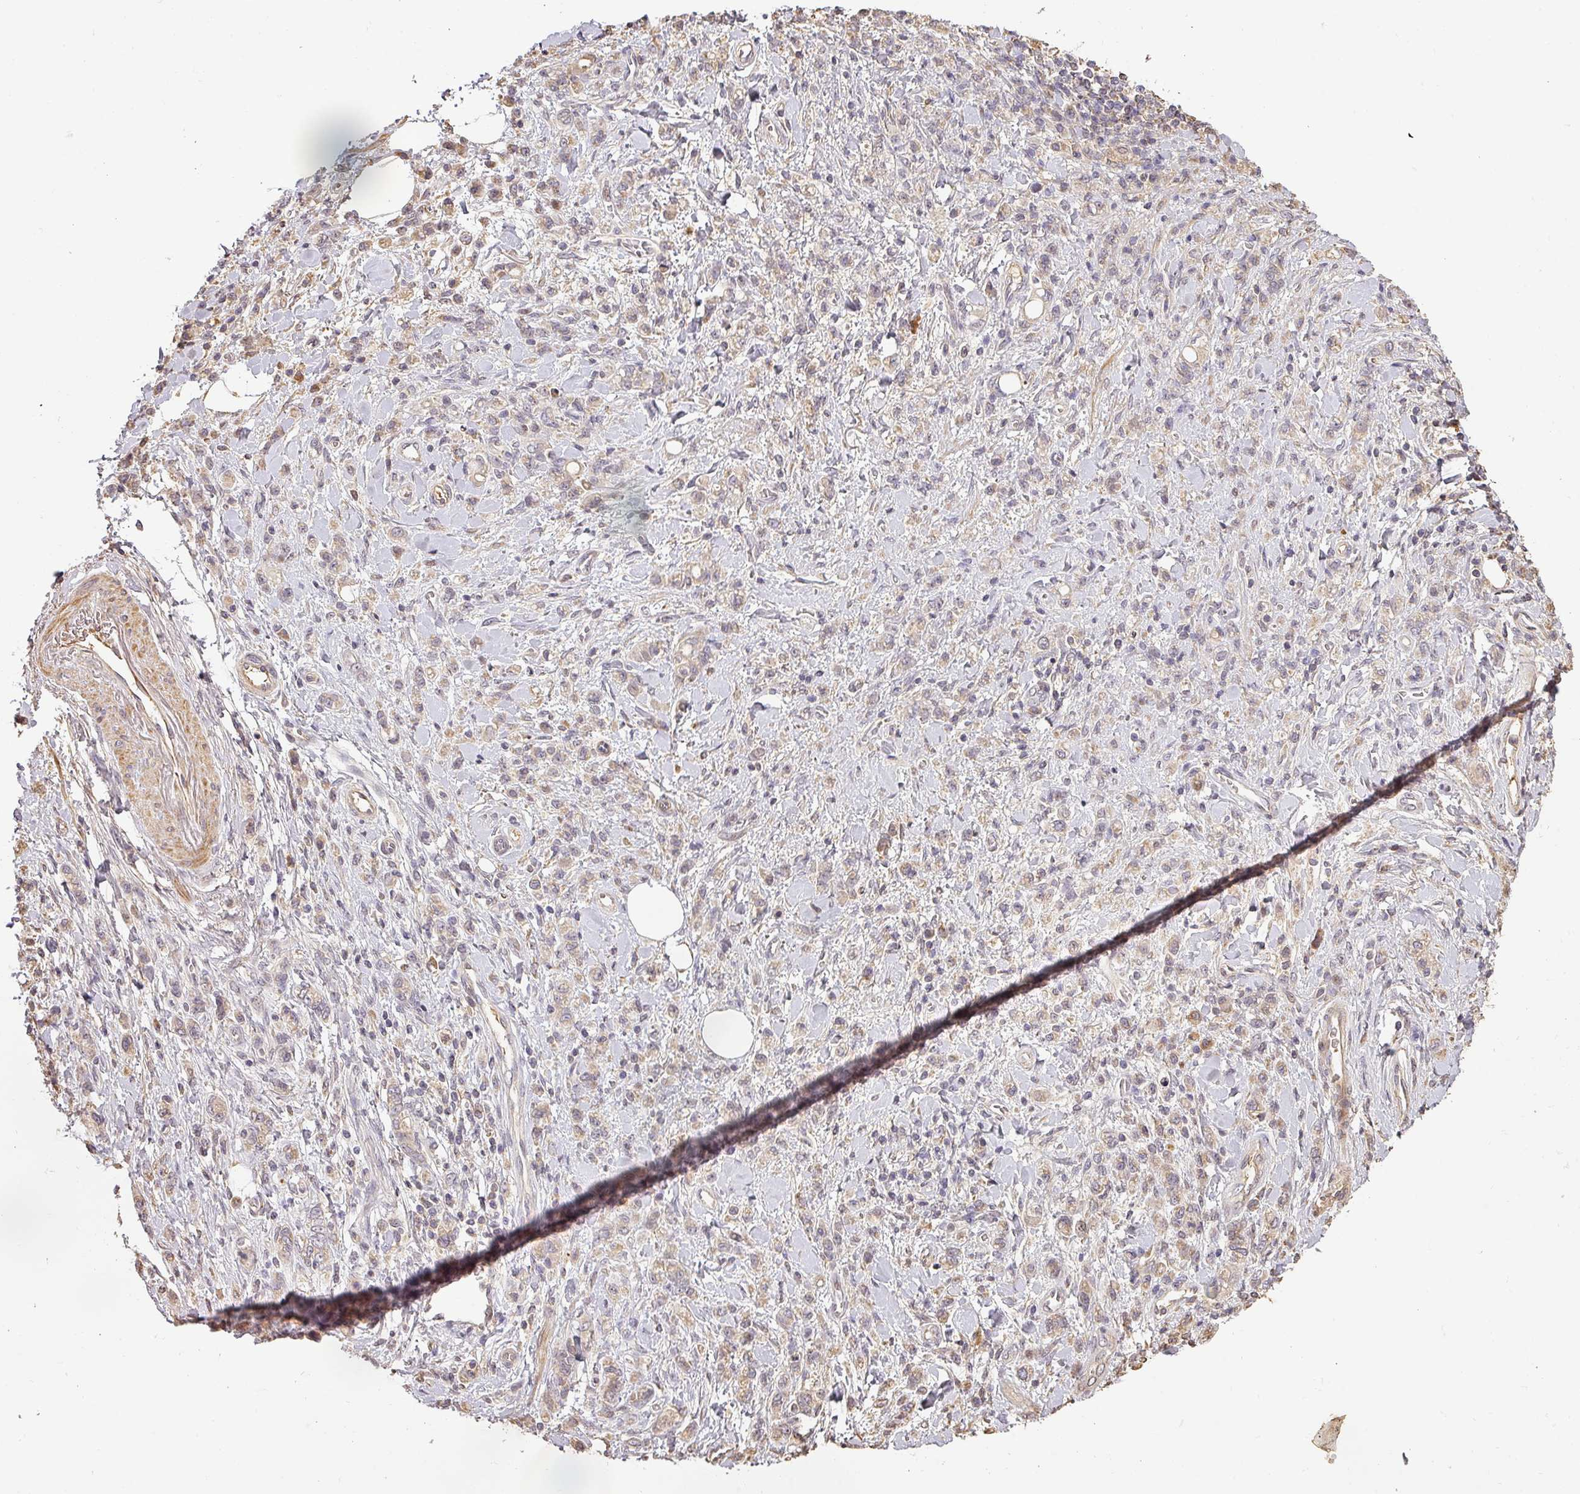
{"staining": {"intensity": "weak", "quantity": "25%-75%", "location": "cytoplasmic/membranous"}, "tissue": "stomach cancer", "cell_type": "Tumor cells", "image_type": "cancer", "snomed": [{"axis": "morphology", "description": "Adenocarcinoma, NOS"}, {"axis": "topography", "description": "Stomach"}], "caption": "A histopathology image of stomach cancer stained for a protein demonstrates weak cytoplasmic/membranous brown staining in tumor cells.", "gene": "BPIFB3", "patient": {"sex": "male", "age": 77}}